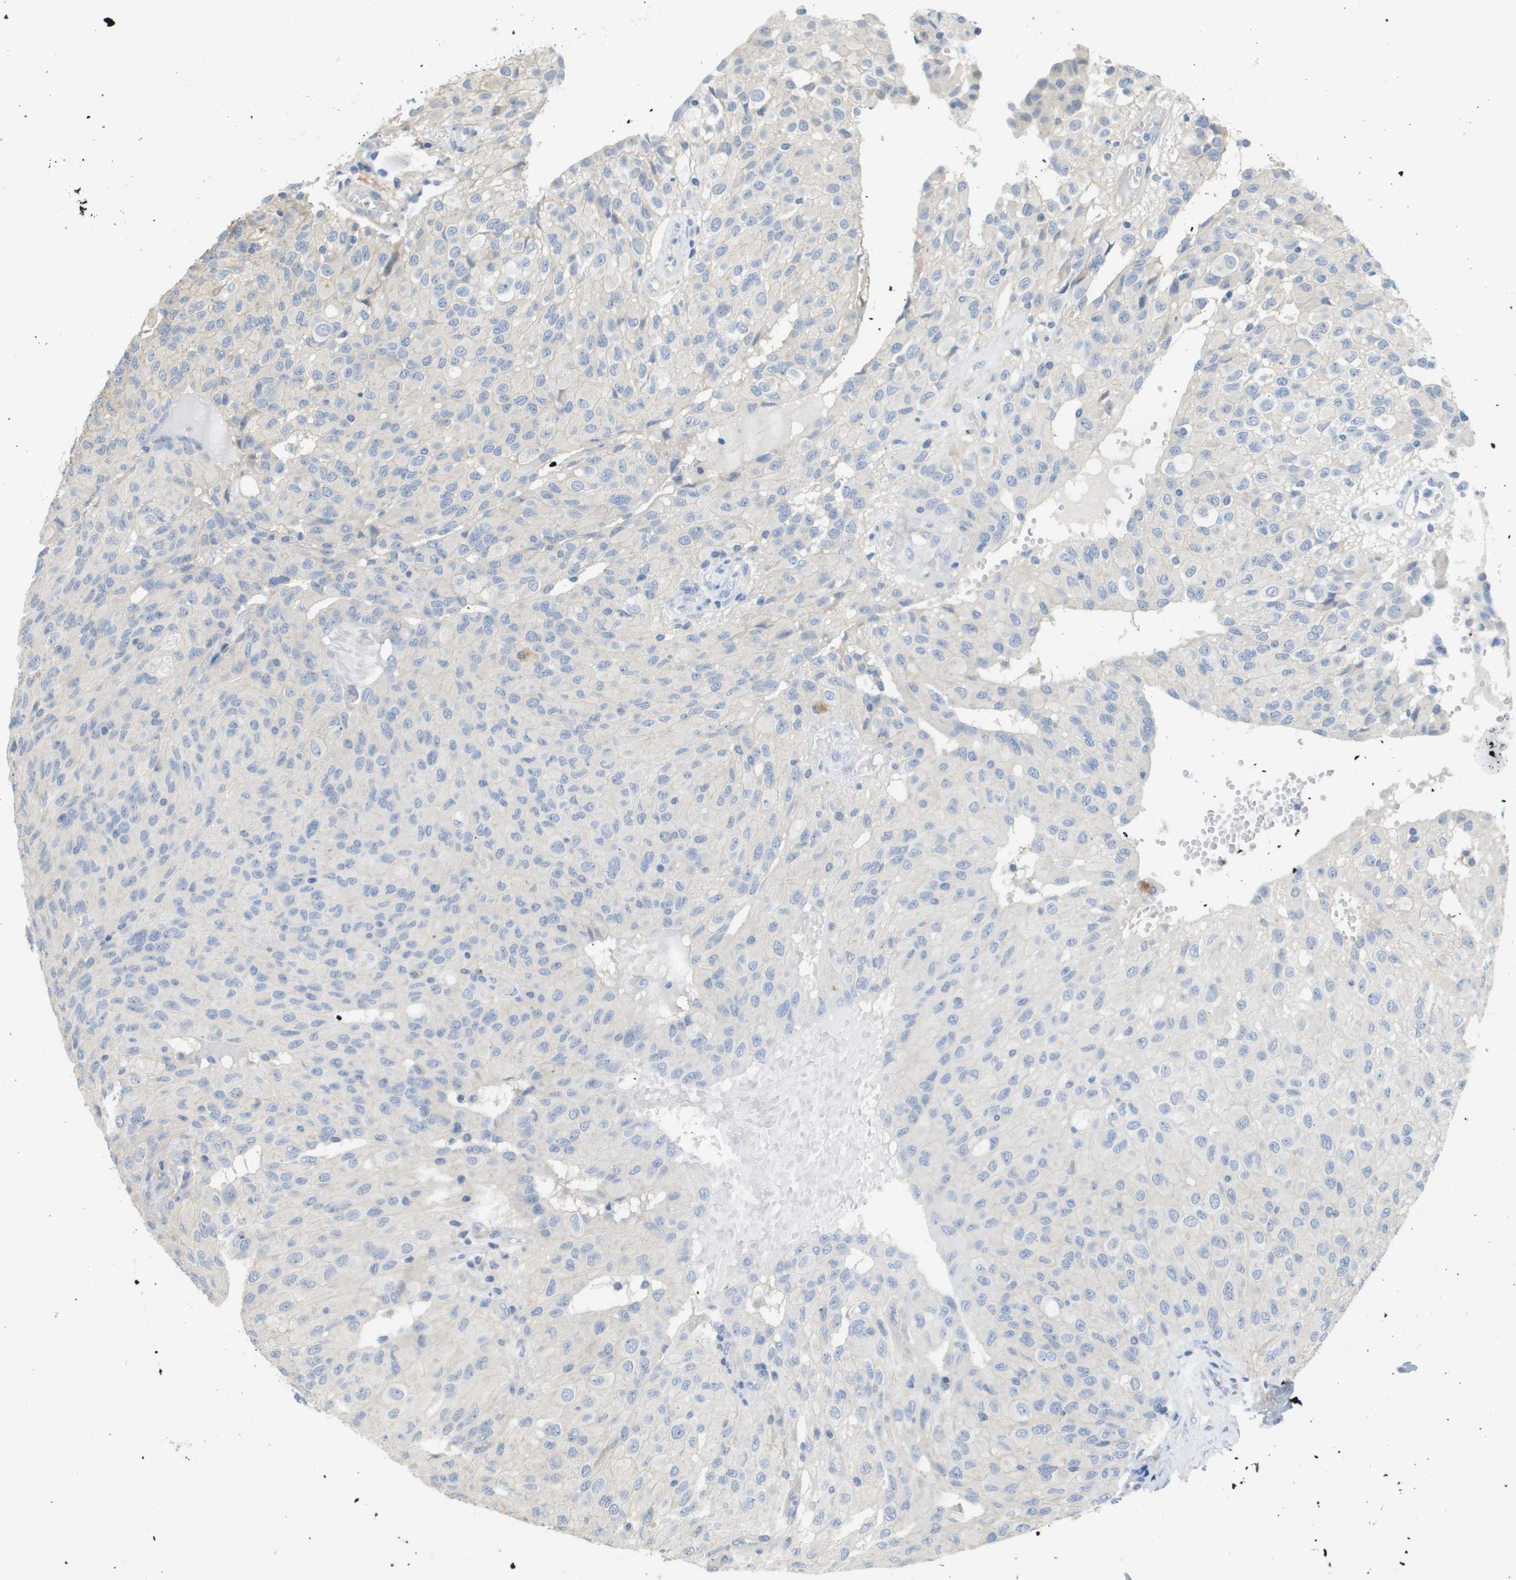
{"staining": {"intensity": "negative", "quantity": "none", "location": "none"}, "tissue": "glioma", "cell_type": "Tumor cells", "image_type": "cancer", "snomed": [{"axis": "morphology", "description": "Glioma, malignant, High grade"}, {"axis": "topography", "description": "Brain"}], "caption": "This image is of malignant glioma (high-grade) stained with immunohistochemistry (IHC) to label a protein in brown with the nuclei are counter-stained blue. There is no positivity in tumor cells.", "gene": "MYL3", "patient": {"sex": "male", "age": 32}}